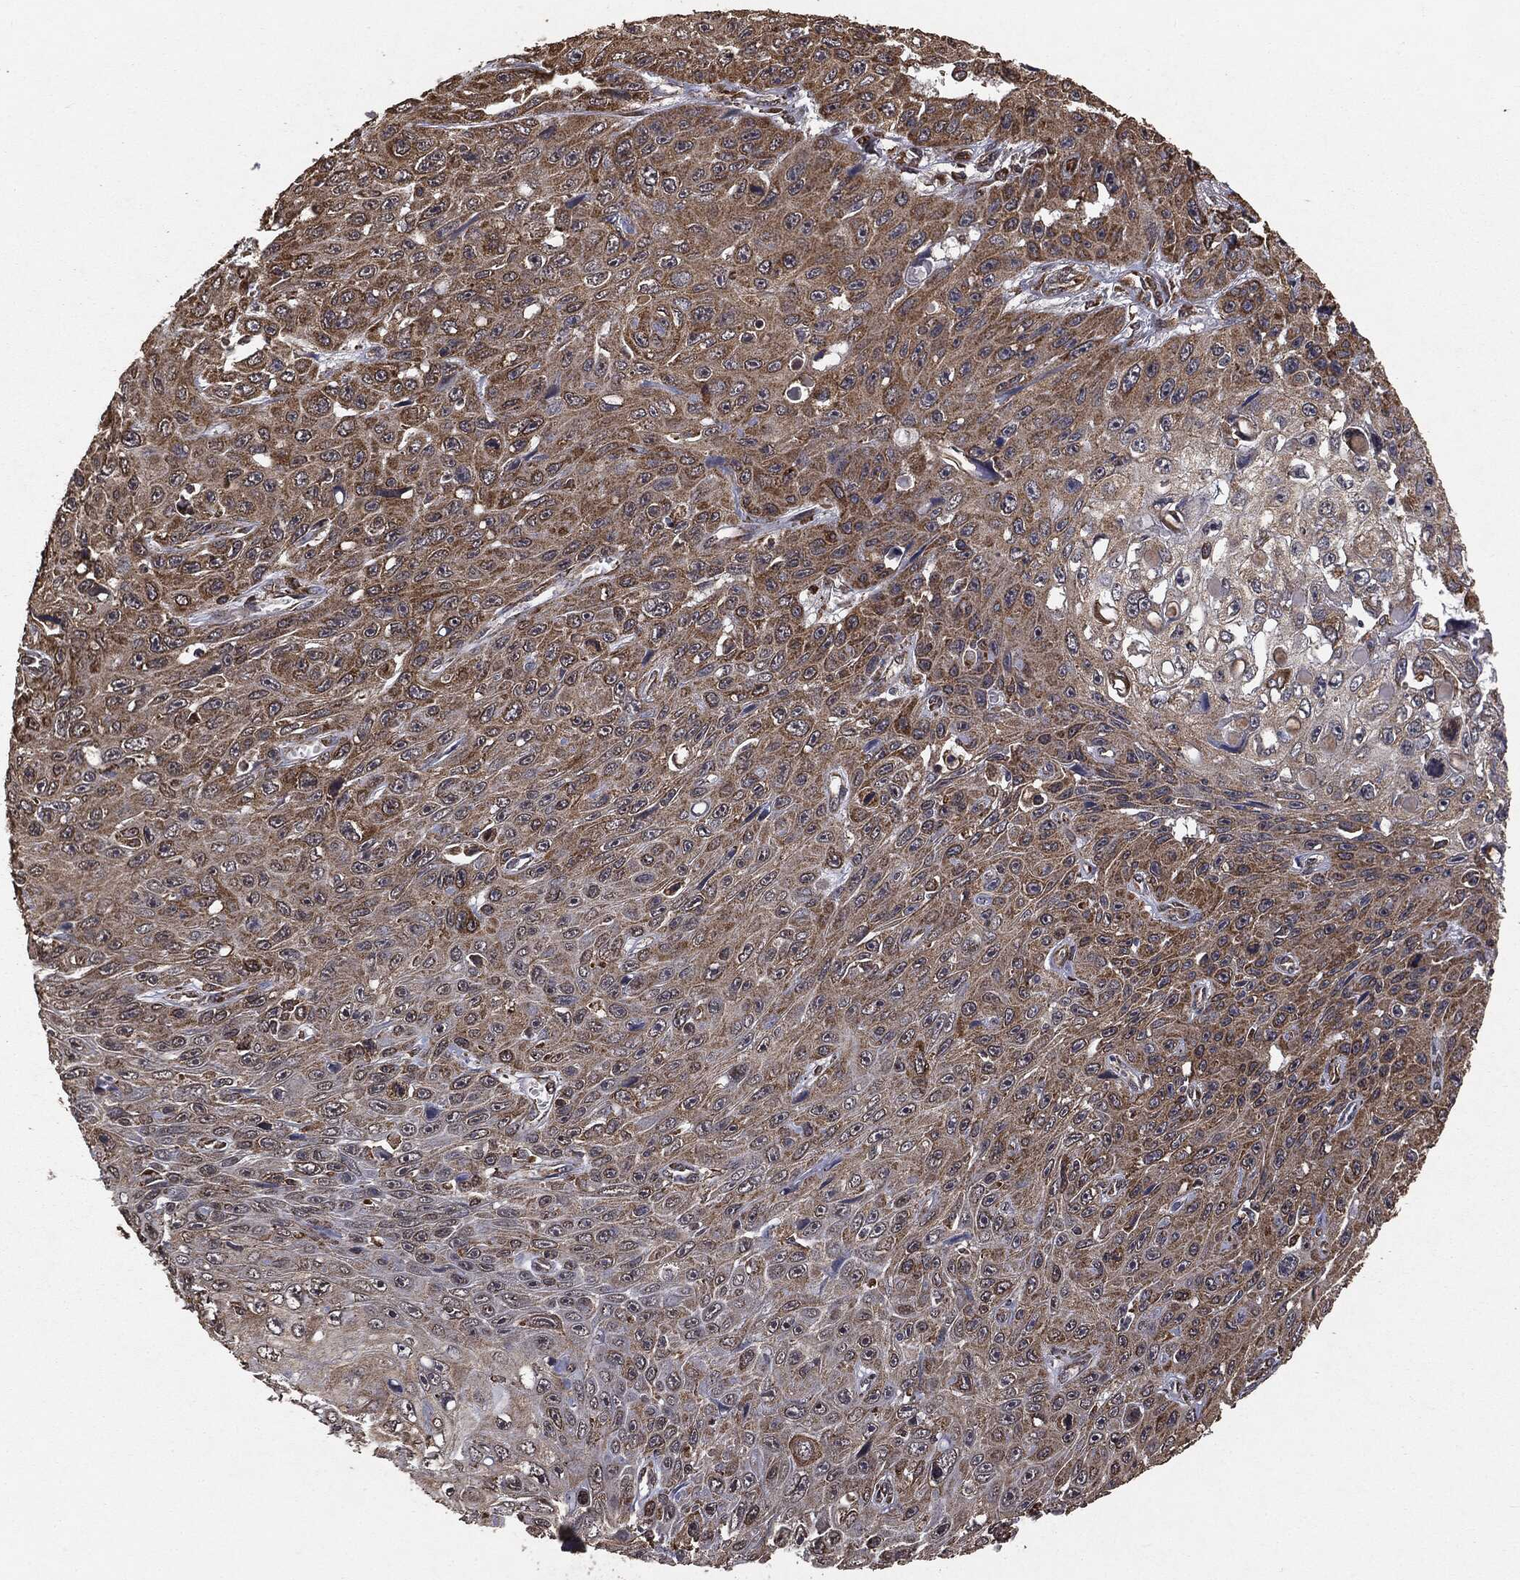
{"staining": {"intensity": "moderate", "quantity": ">75%", "location": "cytoplasmic/membranous"}, "tissue": "skin cancer", "cell_type": "Tumor cells", "image_type": "cancer", "snomed": [{"axis": "morphology", "description": "Squamous cell carcinoma, NOS"}, {"axis": "topography", "description": "Skin"}], "caption": "This image reveals IHC staining of human skin cancer, with medium moderate cytoplasmic/membranous expression in approximately >75% of tumor cells.", "gene": "MTOR", "patient": {"sex": "male", "age": 82}}